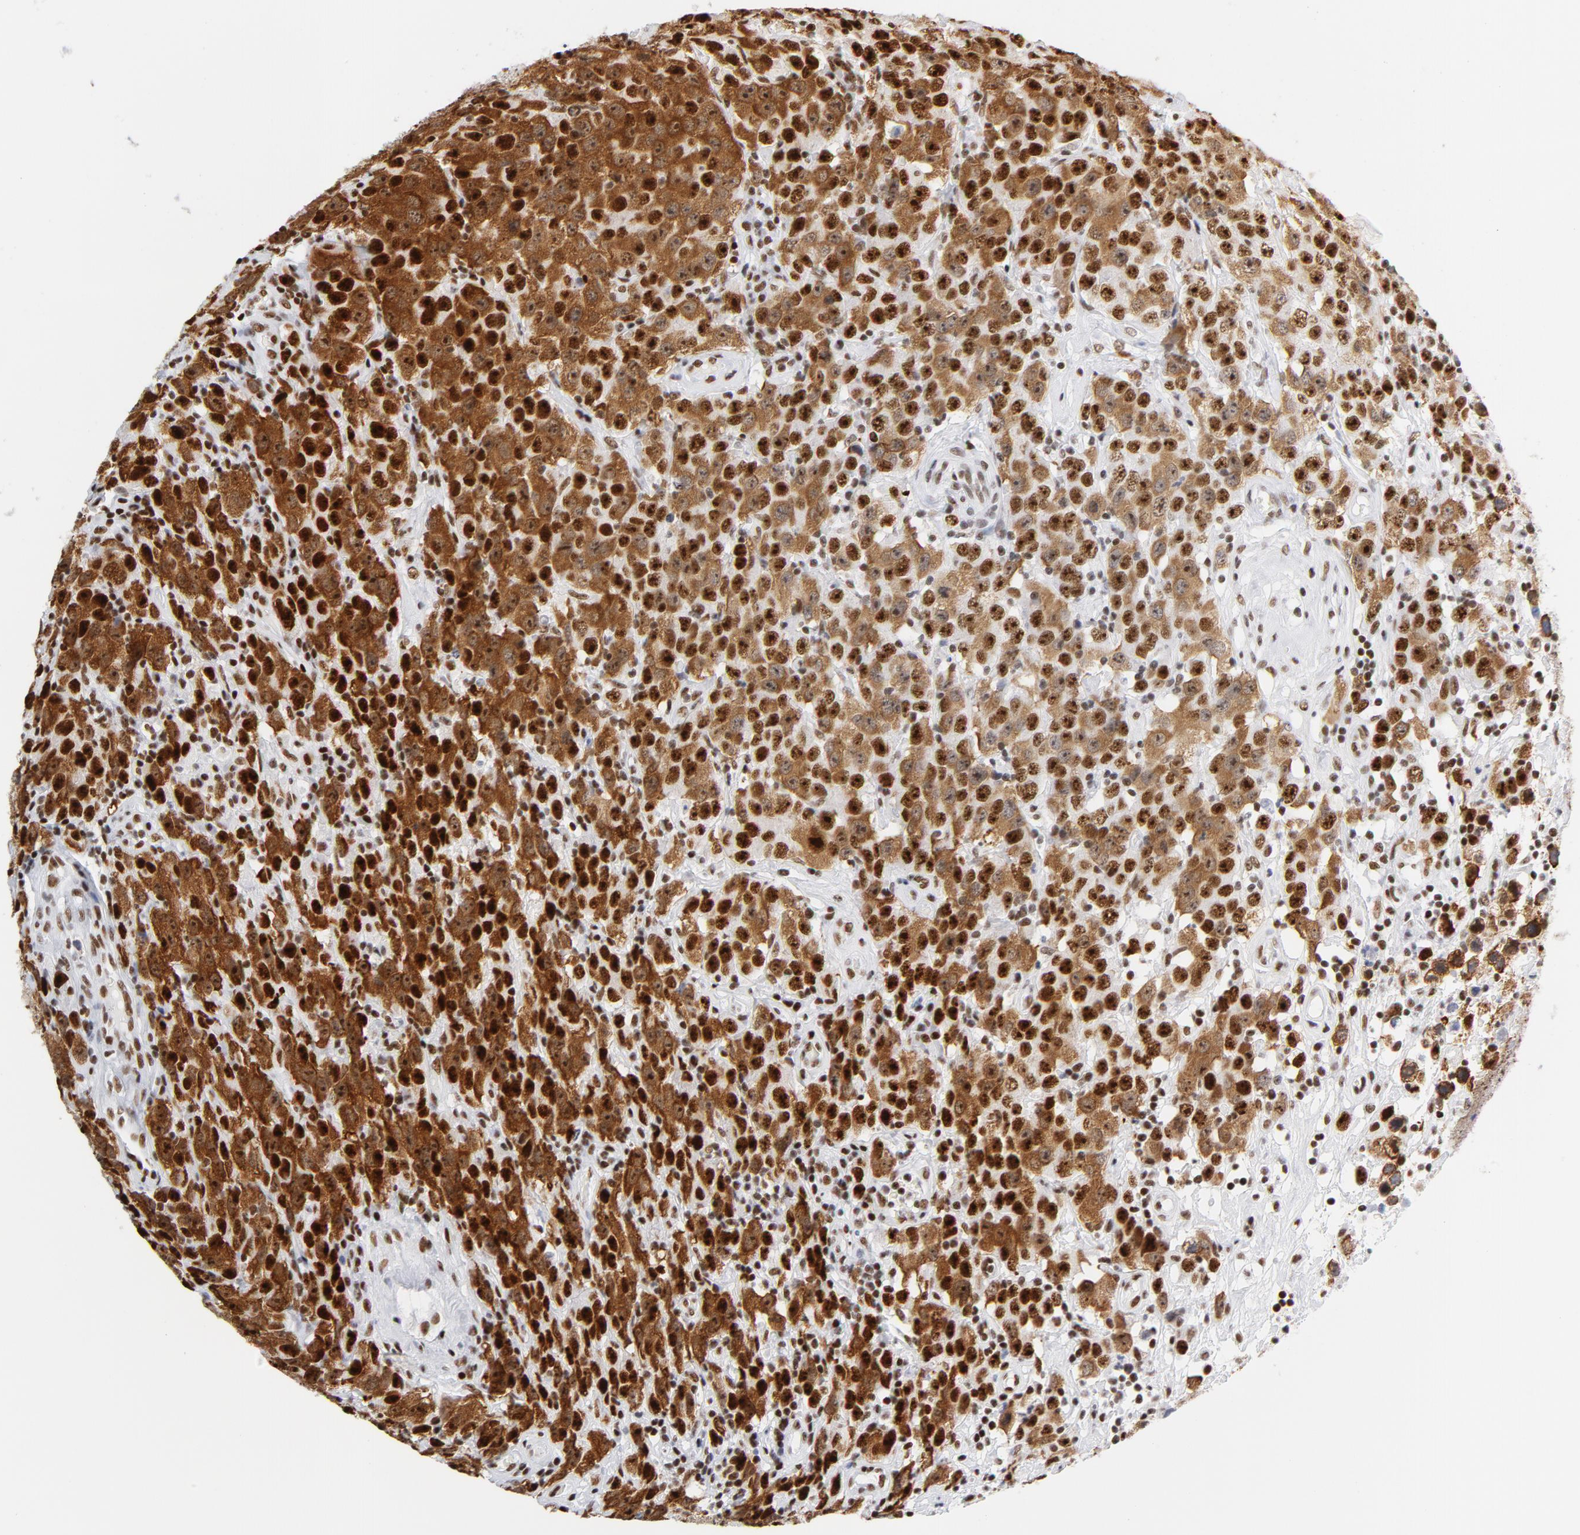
{"staining": {"intensity": "strong", "quantity": ">75%", "location": "cytoplasmic/membranous,nuclear"}, "tissue": "testis cancer", "cell_type": "Tumor cells", "image_type": "cancer", "snomed": [{"axis": "morphology", "description": "Seminoma, NOS"}, {"axis": "topography", "description": "Testis"}], "caption": "Immunohistochemistry (IHC) staining of testis cancer, which exhibits high levels of strong cytoplasmic/membranous and nuclear positivity in approximately >75% of tumor cells indicating strong cytoplasmic/membranous and nuclear protein expression. The staining was performed using DAB (3,3'-diaminobenzidine) (brown) for protein detection and nuclei were counterstained in hematoxylin (blue).", "gene": "XRCC5", "patient": {"sex": "male", "age": 52}}